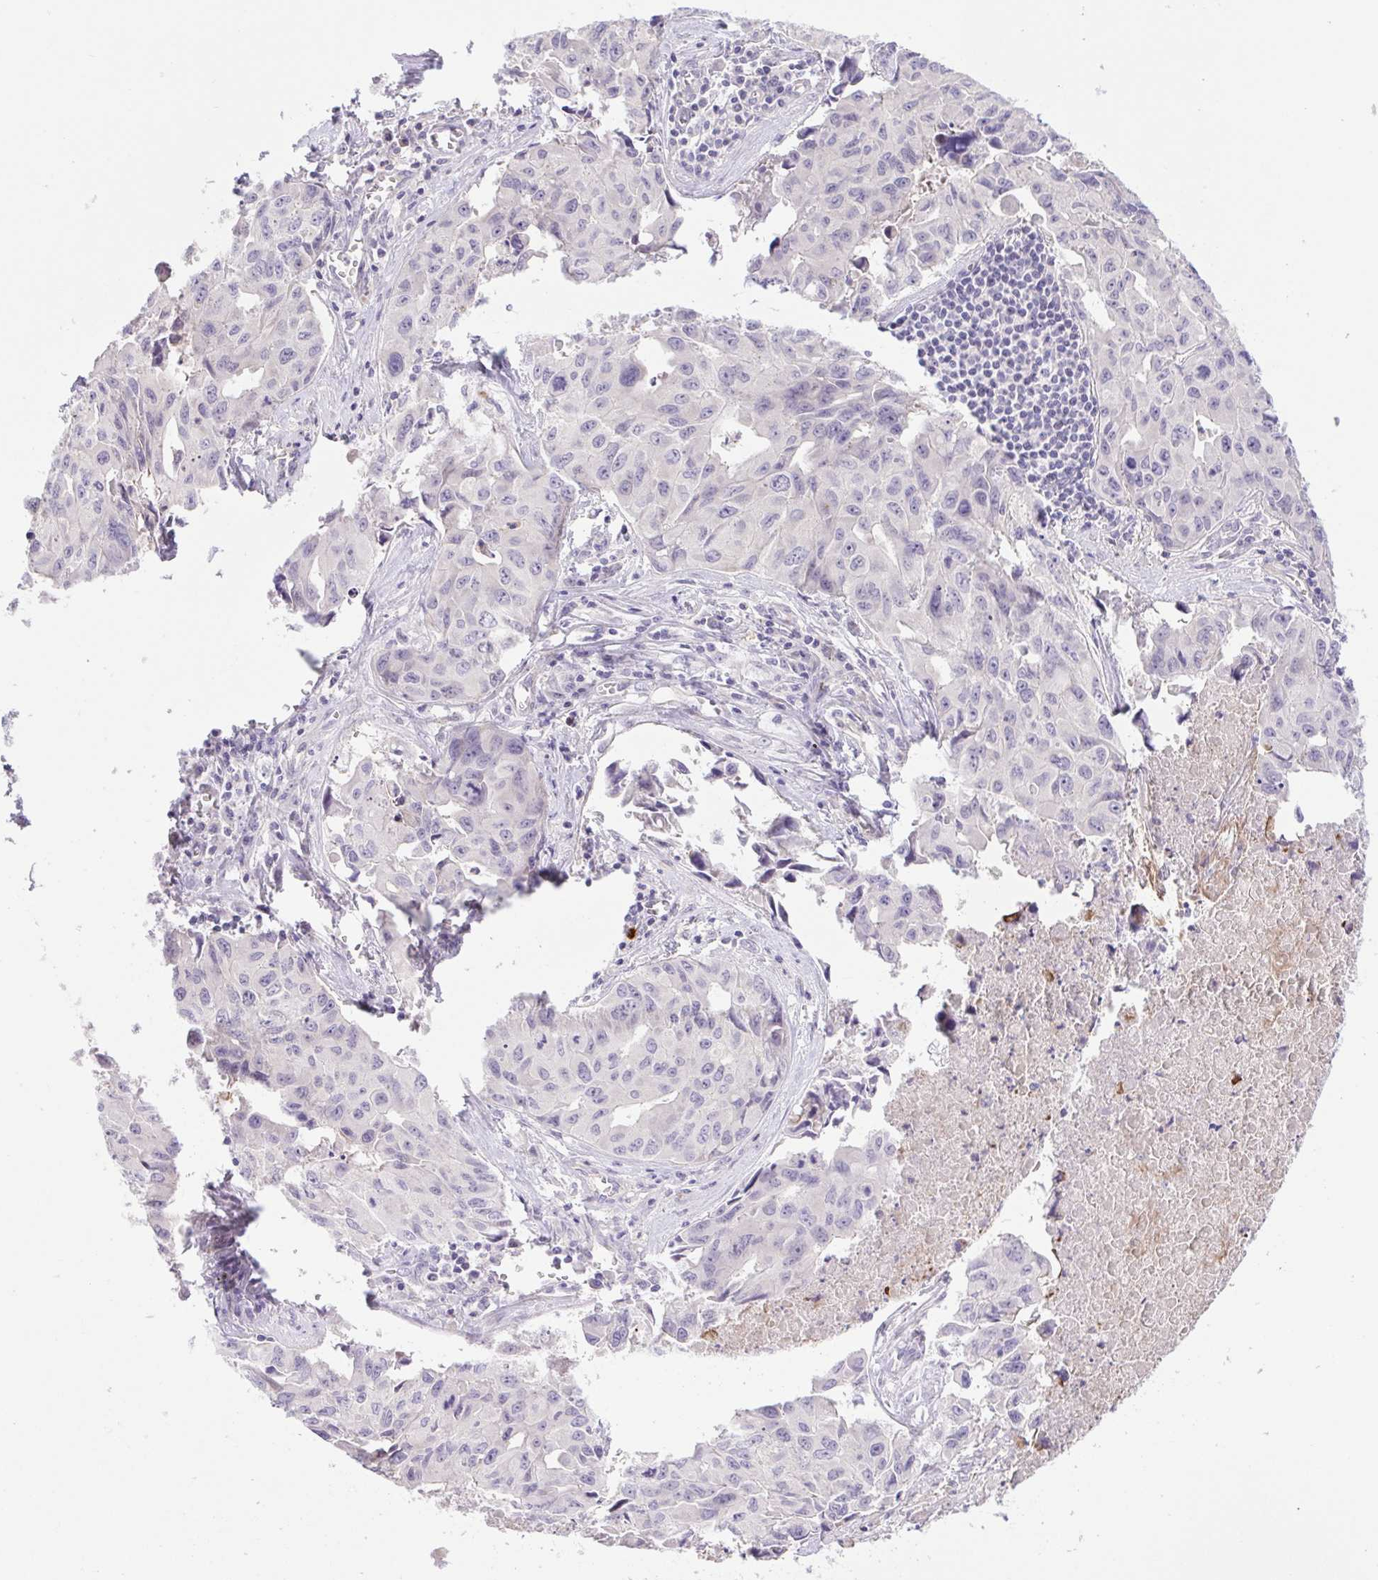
{"staining": {"intensity": "negative", "quantity": "none", "location": "none"}, "tissue": "lung cancer", "cell_type": "Tumor cells", "image_type": "cancer", "snomed": [{"axis": "morphology", "description": "Adenocarcinoma, NOS"}, {"axis": "topography", "description": "Lymph node"}, {"axis": "topography", "description": "Lung"}], "caption": "Tumor cells are negative for brown protein staining in lung cancer.", "gene": "FAM177B", "patient": {"sex": "male", "age": 64}}